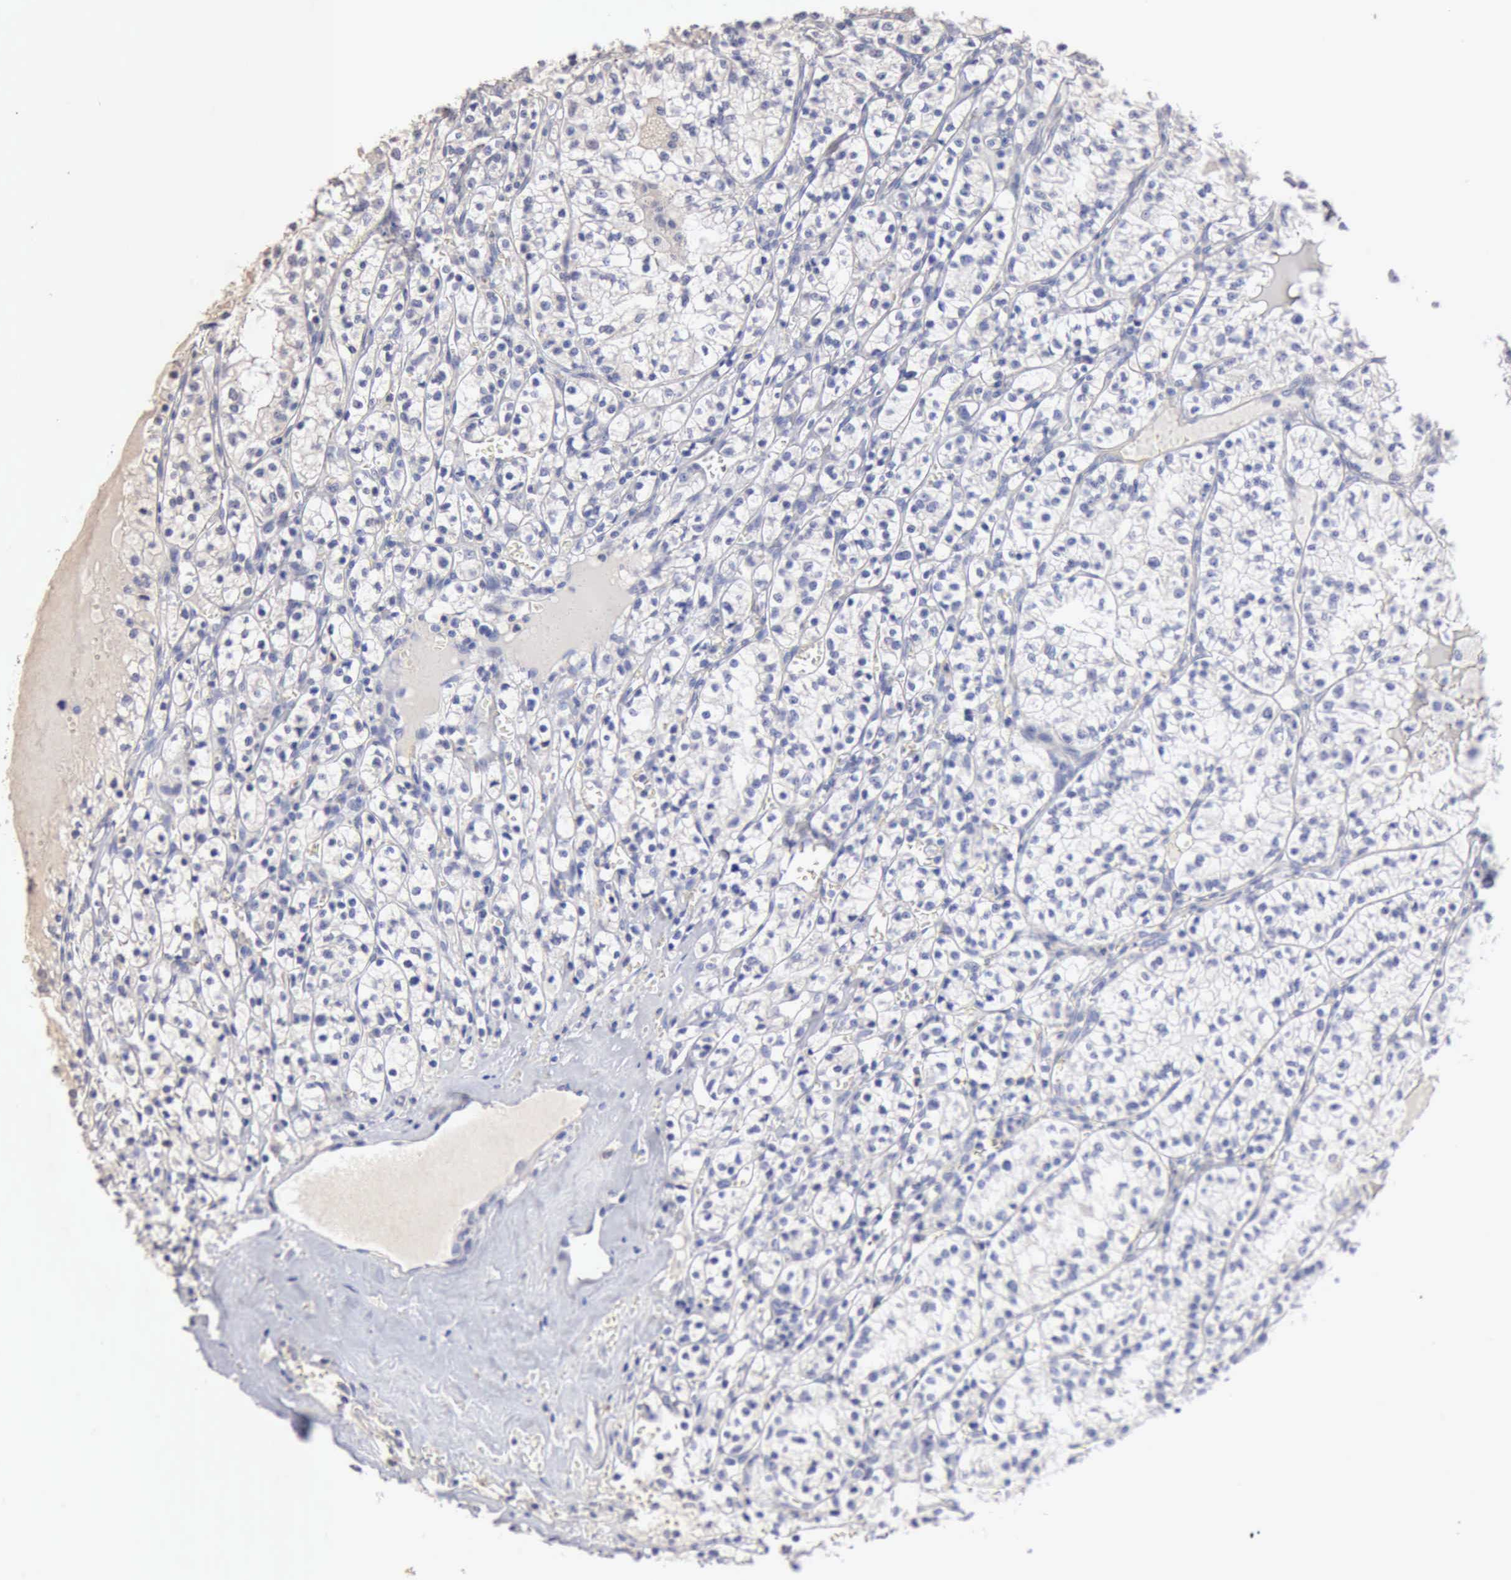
{"staining": {"intensity": "negative", "quantity": "none", "location": "none"}, "tissue": "renal cancer", "cell_type": "Tumor cells", "image_type": "cancer", "snomed": [{"axis": "morphology", "description": "Adenocarcinoma, NOS"}, {"axis": "topography", "description": "Kidney"}], "caption": "This photomicrograph is of renal cancer stained with immunohistochemistry (IHC) to label a protein in brown with the nuclei are counter-stained blue. There is no positivity in tumor cells.", "gene": "KRT6B", "patient": {"sex": "male", "age": 61}}